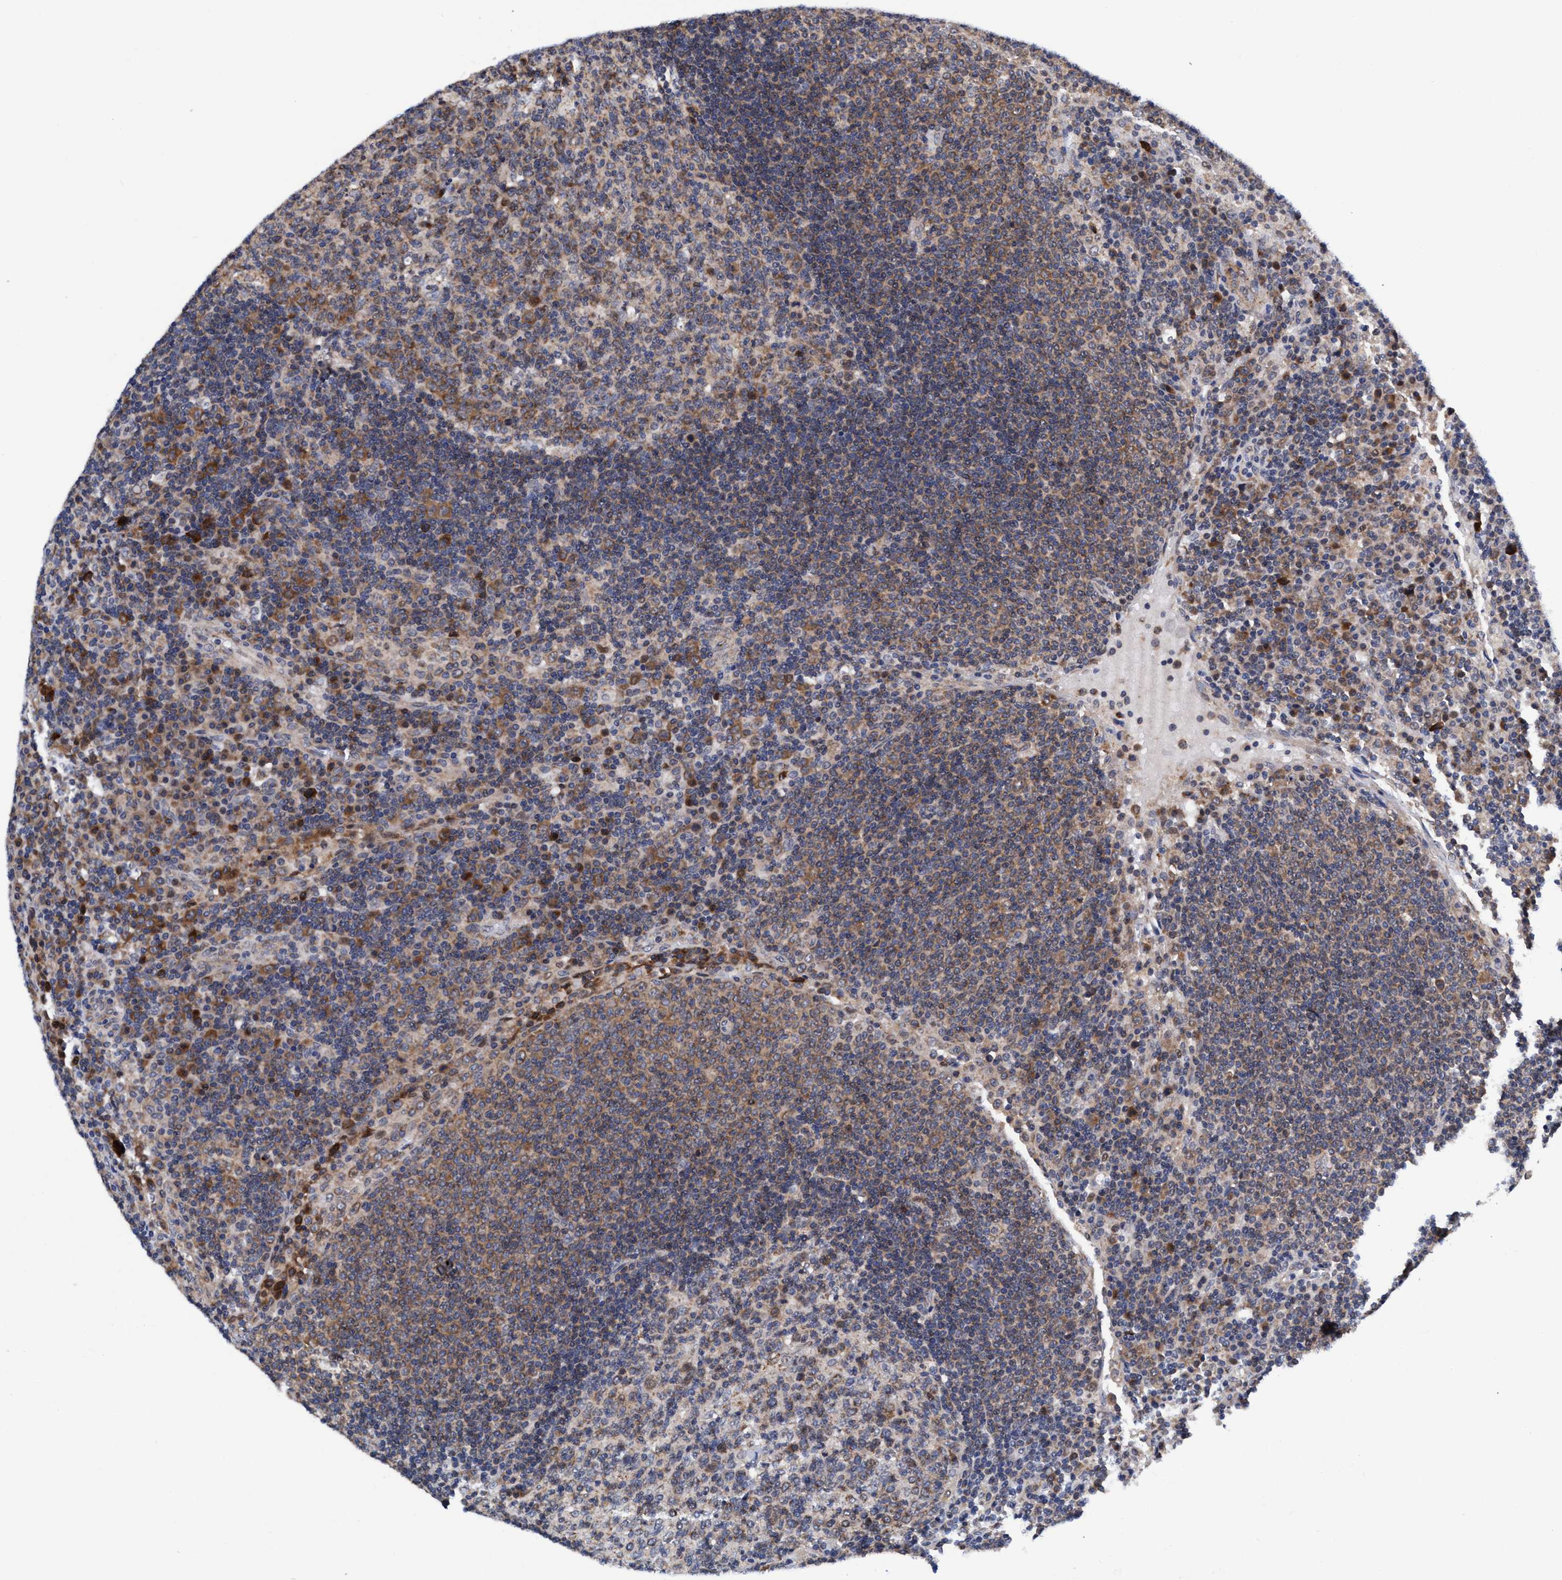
{"staining": {"intensity": "moderate", "quantity": "25%-75%", "location": "cytoplasmic/membranous"}, "tissue": "lymph node", "cell_type": "Germinal center cells", "image_type": "normal", "snomed": [{"axis": "morphology", "description": "Normal tissue, NOS"}, {"axis": "topography", "description": "Lymph node"}], "caption": "This is an image of immunohistochemistry (IHC) staining of unremarkable lymph node, which shows moderate expression in the cytoplasmic/membranous of germinal center cells.", "gene": "AGAP2", "patient": {"sex": "female", "age": 53}}